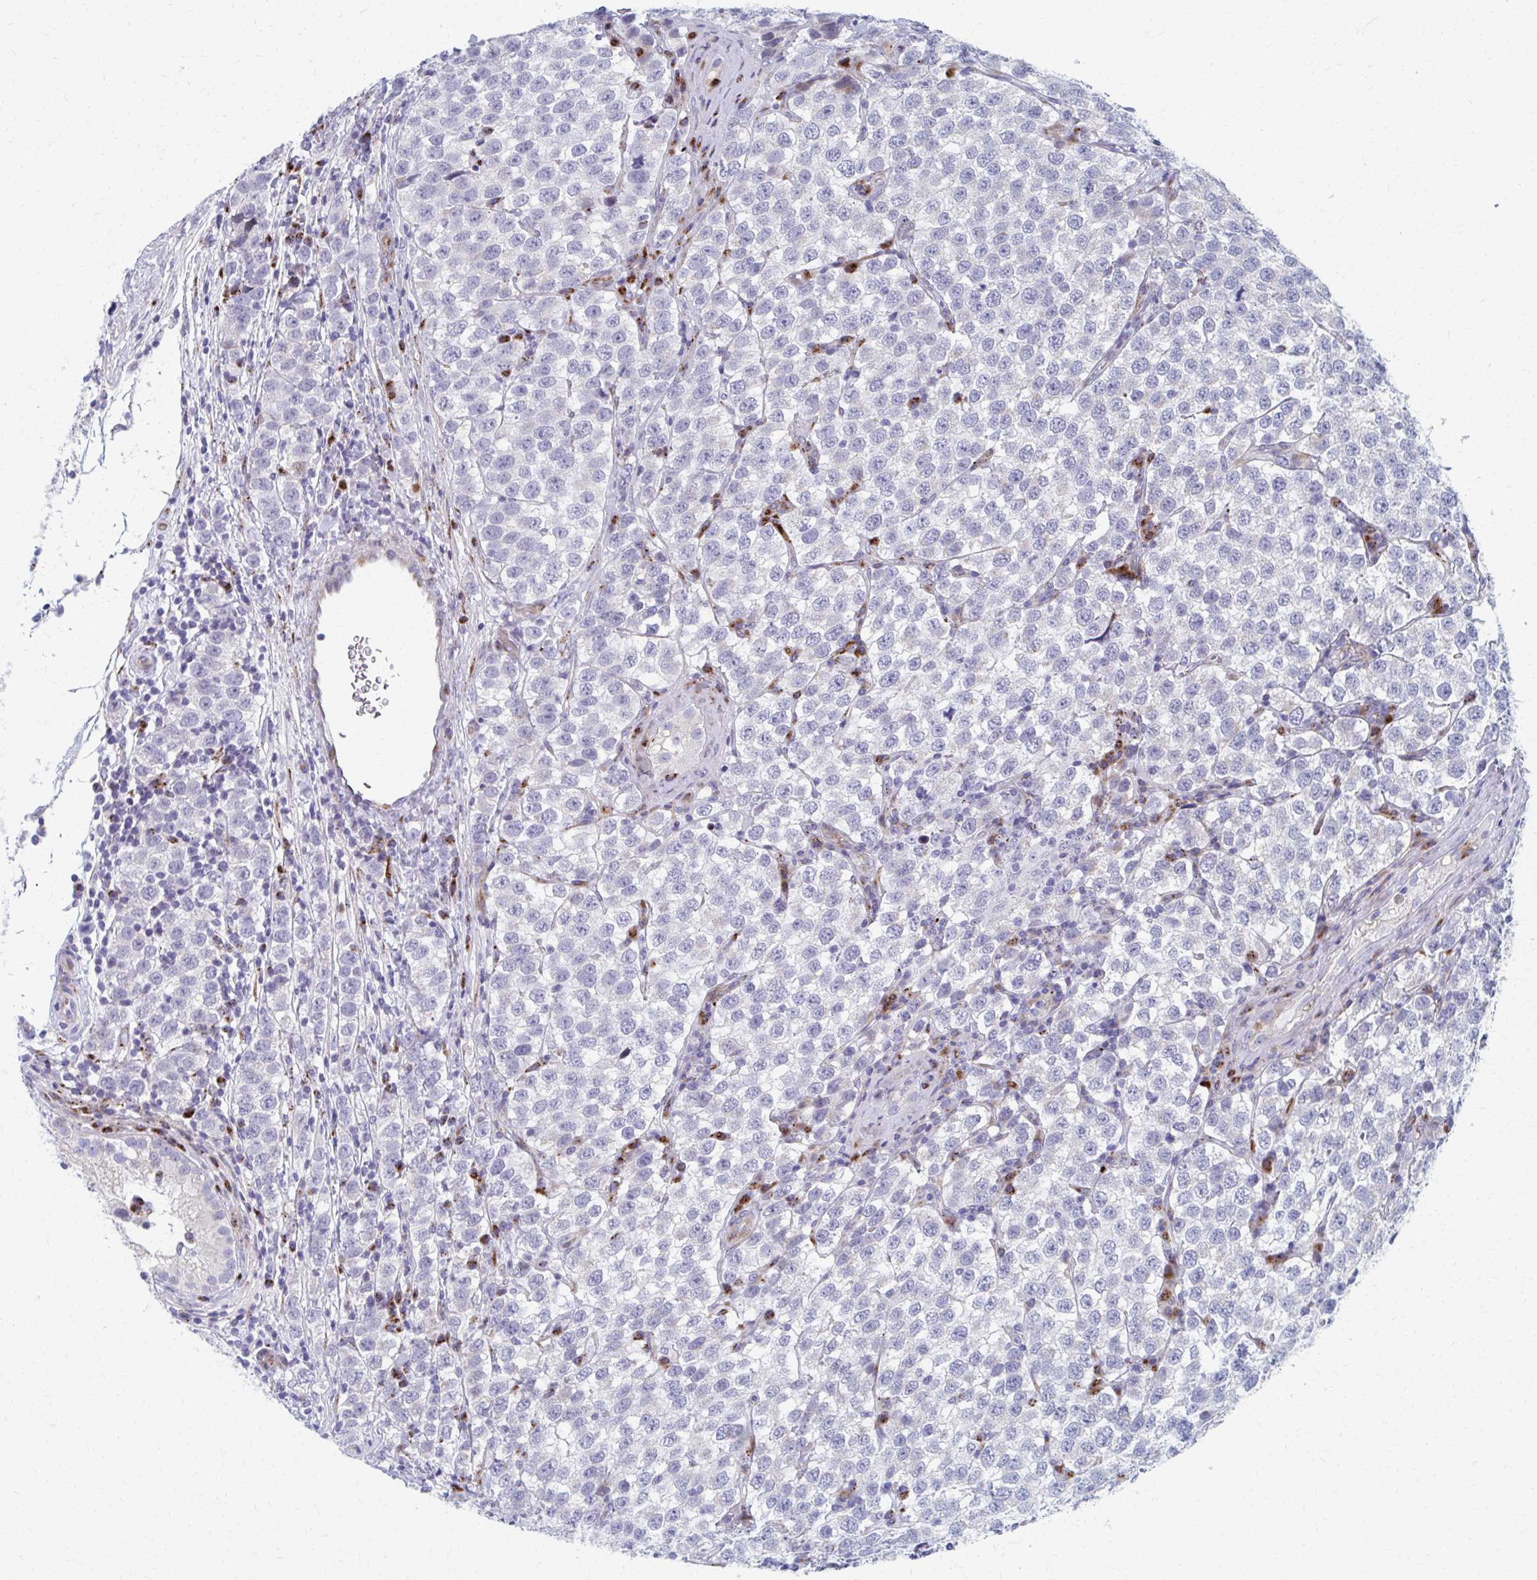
{"staining": {"intensity": "negative", "quantity": "none", "location": "none"}, "tissue": "testis cancer", "cell_type": "Tumor cells", "image_type": "cancer", "snomed": [{"axis": "morphology", "description": "Seminoma, NOS"}, {"axis": "topography", "description": "Testis"}], "caption": "High power microscopy image of an immunohistochemistry micrograph of testis cancer (seminoma), revealing no significant expression in tumor cells.", "gene": "OLFM2", "patient": {"sex": "male", "age": 34}}